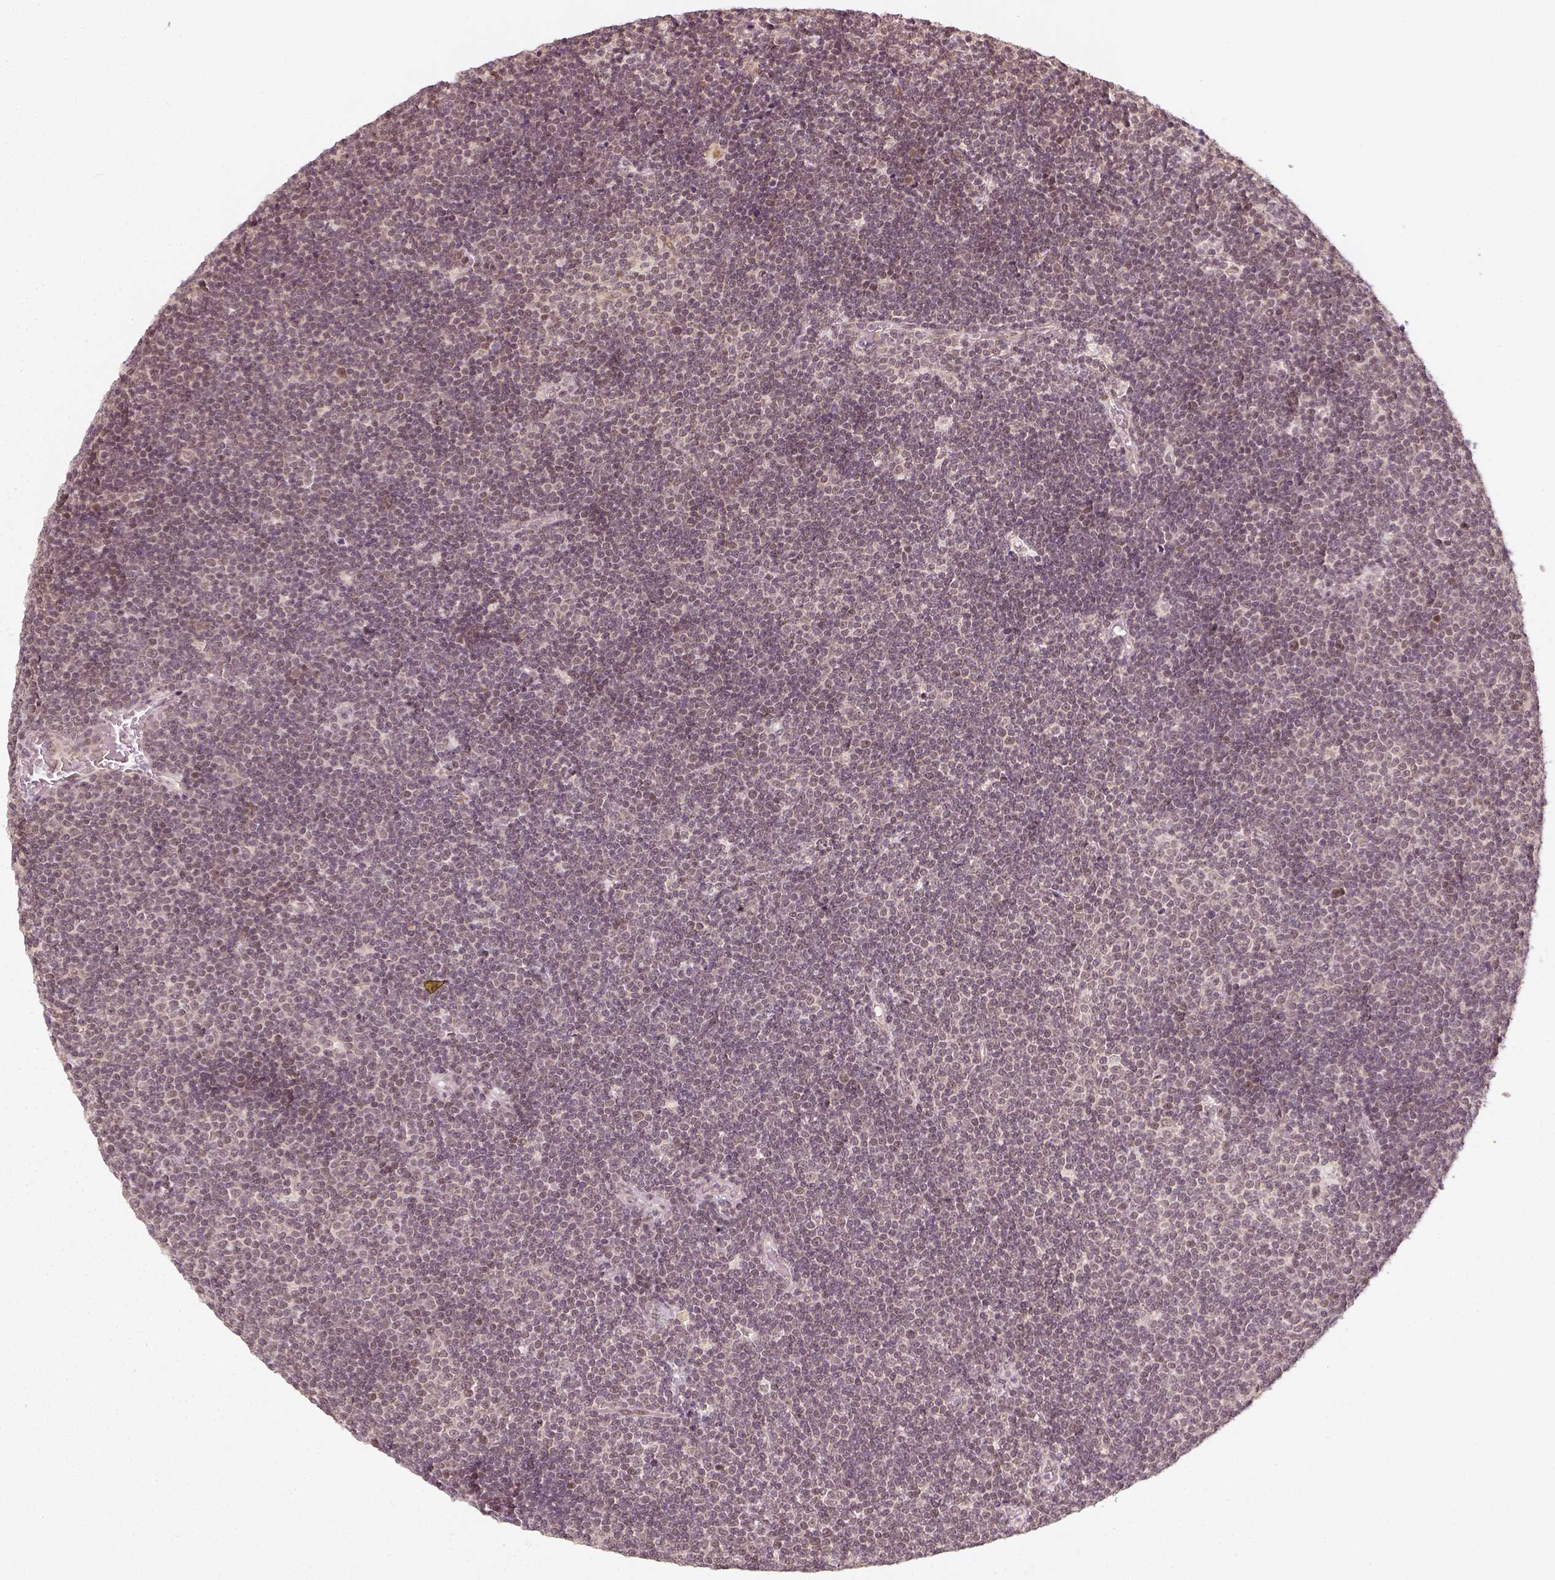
{"staining": {"intensity": "negative", "quantity": "none", "location": "none"}, "tissue": "lymphoma", "cell_type": "Tumor cells", "image_type": "cancer", "snomed": [{"axis": "morphology", "description": "Malignant lymphoma, non-Hodgkin's type, Low grade"}, {"axis": "topography", "description": "Brain"}], "caption": "DAB (3,3'-diaminobenzidine) immunohistochemical staining of human lymphoma reveals no significant expression in tumor cells.", "gene": "ZMAT3", "patient": {"sex": "female", "age": 66}}